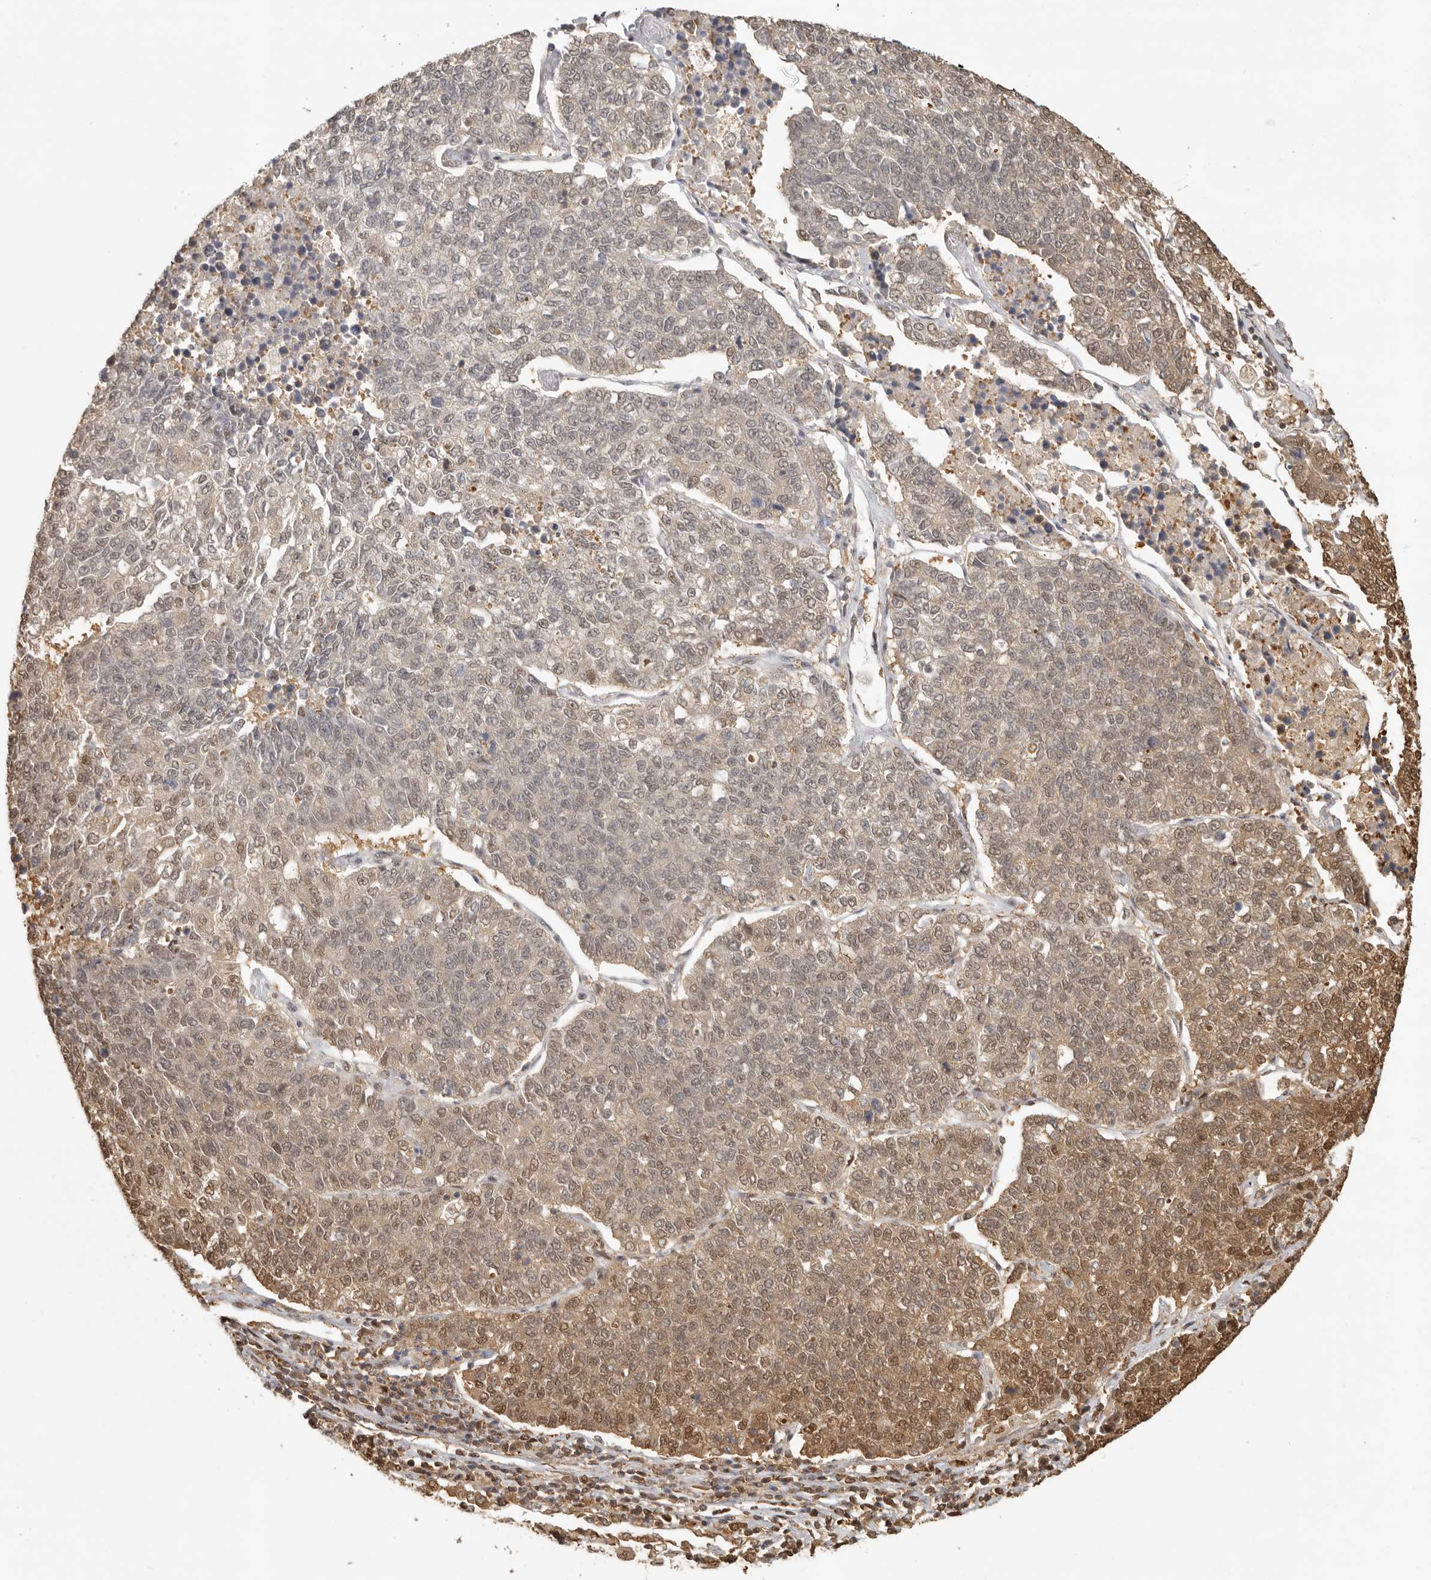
{"staining": {"intensity": "moderate", "quantity": "25%-75%", "location": "nuclear"}, "tissue": "lung cancer", "cell_type": "Tumor cells", "image_type": "cancer", "snomed": [{"axis": "morphology", "description": "Adenocarcinoma, NOS"}, {"axis": "topography", "description": "Lung"}], "caption": "IHC micrograph of neoplastic tissue: lung cancer stained using immunohistochemistry (IHC) demonstrates medium levels of moderate protein expression localized specifically in the nuclear of tumor cells, appearing as a nuclear brown color.", "gene": "PSMA5", "patient": {"sex": "male", "age": 49}}